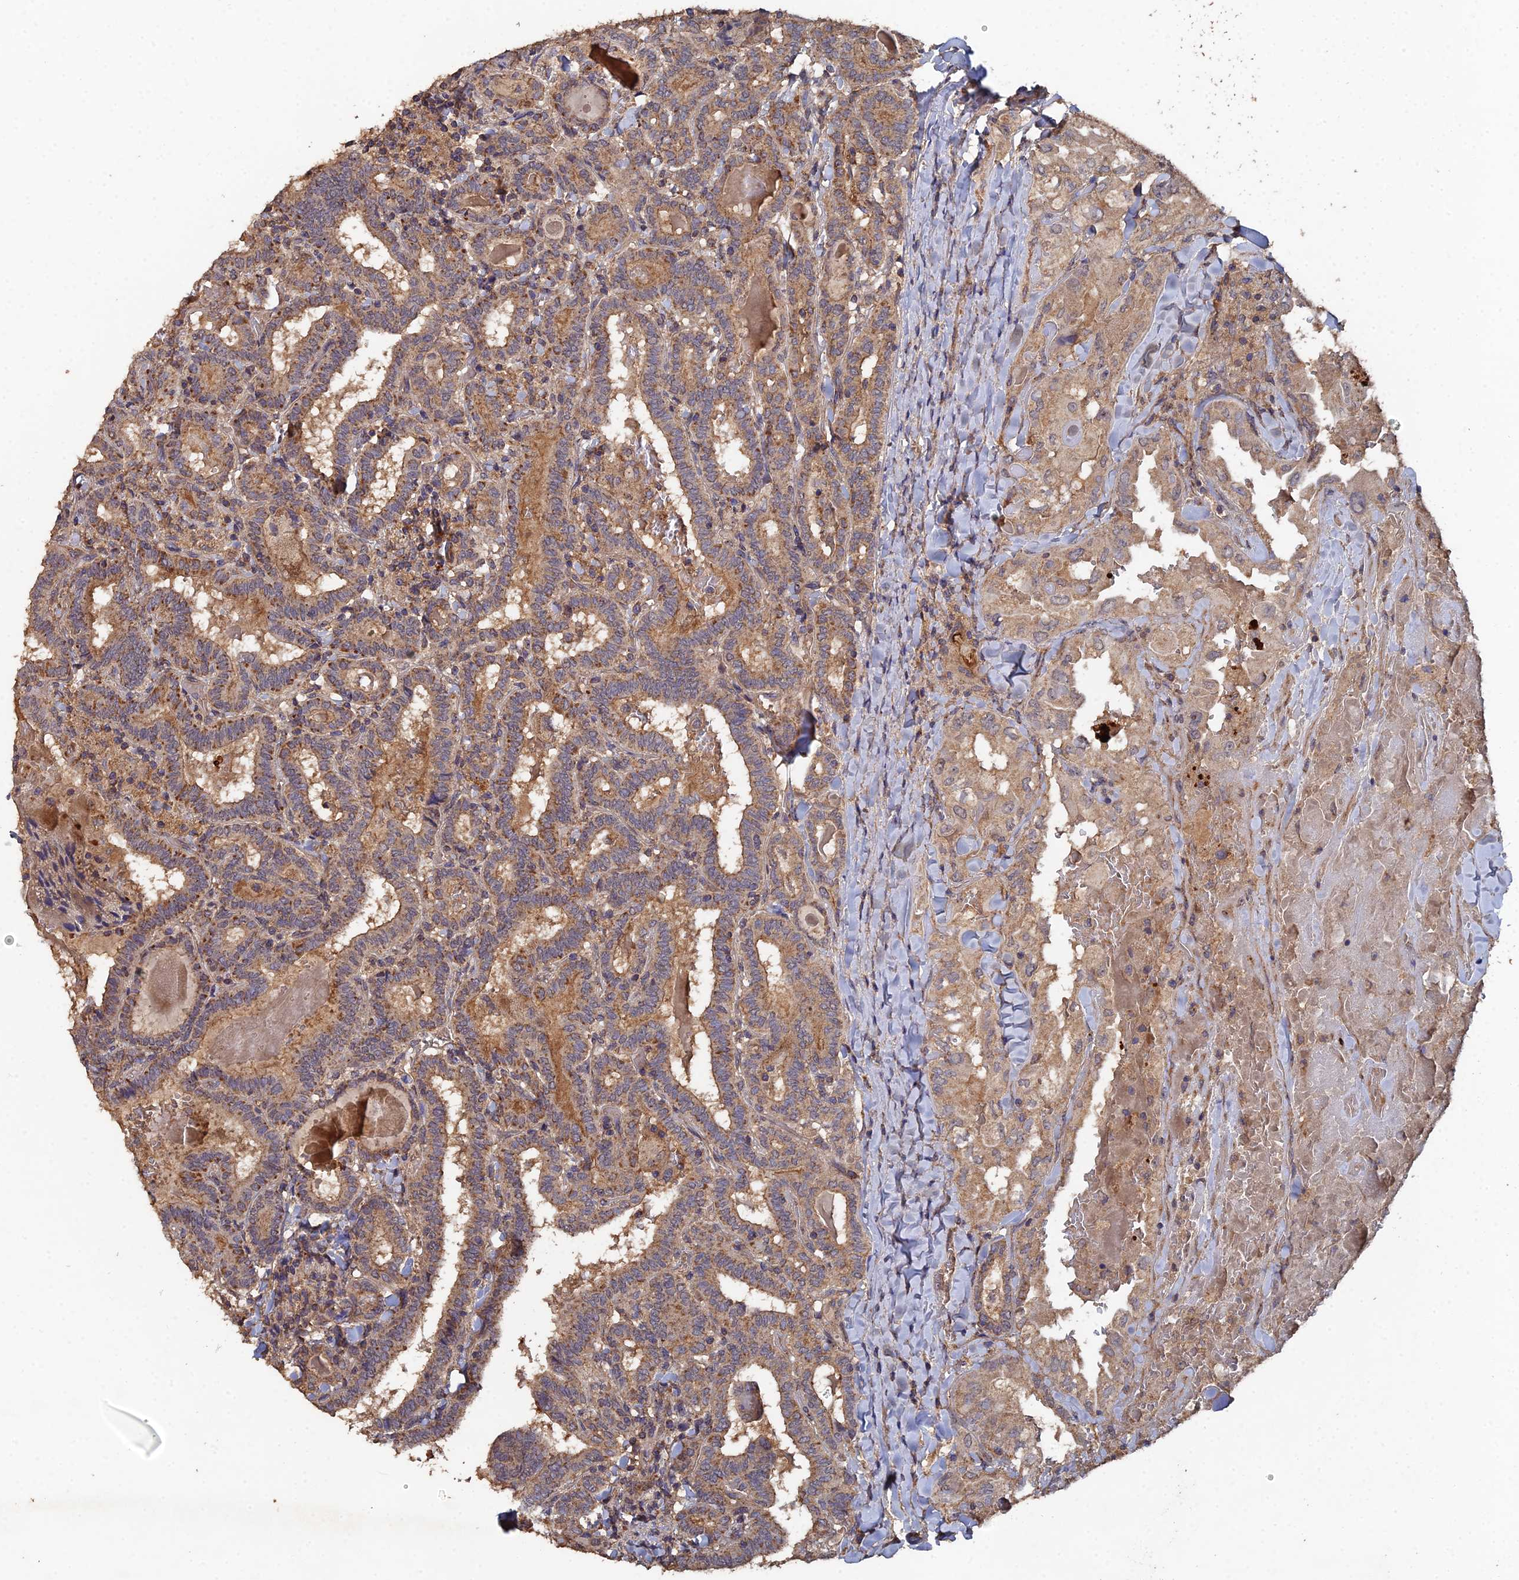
{"staining": {"intensity": "moderate", "quantity": ">75%", "location": "cytoplasmic/membranous"}, "tissue": "thyroid cancer", "cell_type": "Tumor cells", "image_type": "cancer", "snomed": [{"axis": "morphology", "description": "Papillary adenocarcinoma, NOS"}, {"axis": "topography", "description": "Thyroid gland"}], "caption": "There is medium levels of moderate cytoplasmic/membranous staining in tumor cells of papillary adenocarcinoma (thyroid), as demonstrated by immunohistochemical staining (brown color).", "gene": "SPANXN4", "patient": {"sex": "female", "age": 72}}